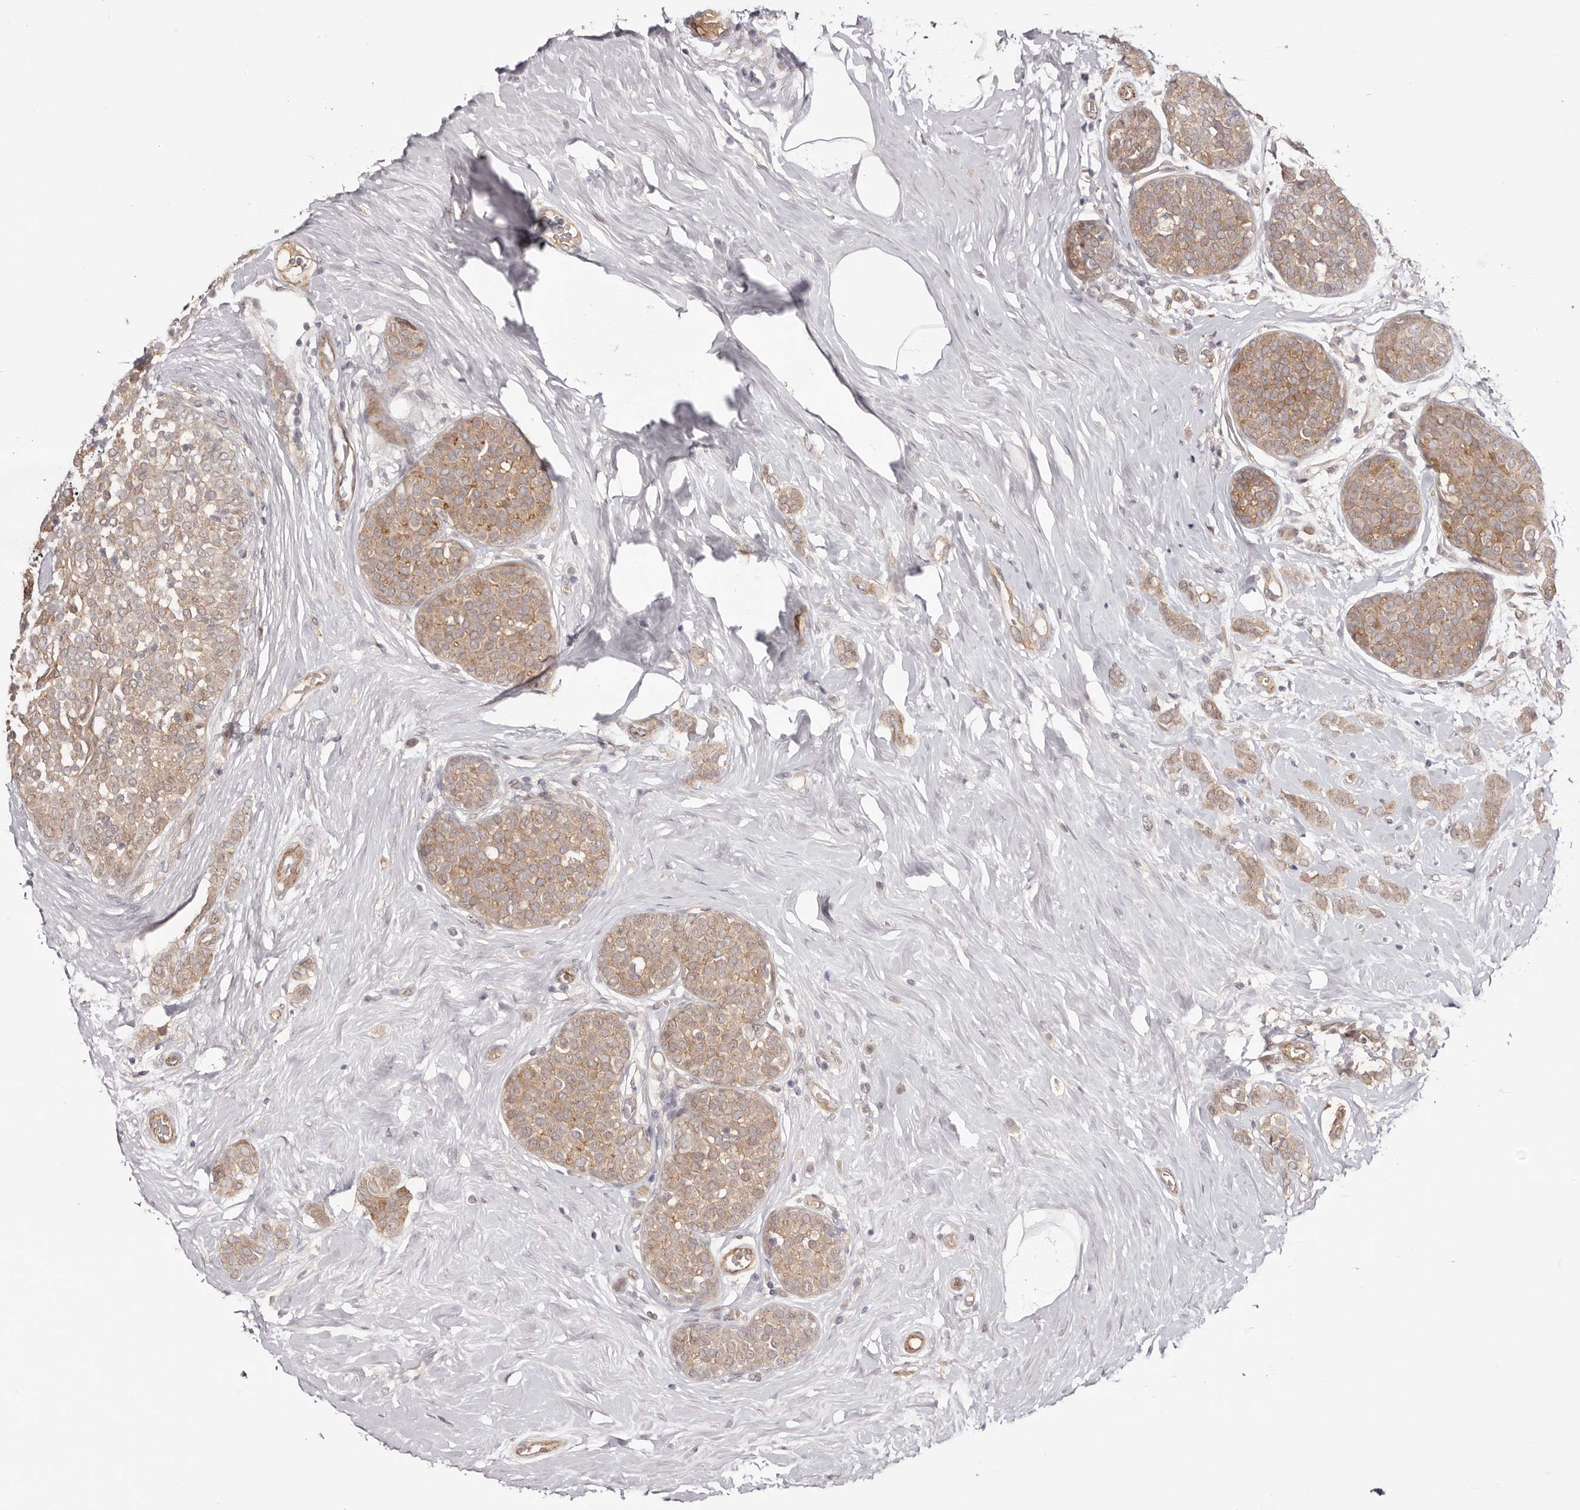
{"staining": {"intensity": "moderate", "quantity": ">75%", "location": "cytoplasmic/membranous"}, "tissue": "breast cancer", "cell_type": "Tumor cells", "image_type": "cancer", "snomed": [{"axis": "morphology", "description": "Lobular carcinoma, in situ"}, {"axis": "morphology", "description": "Lobular carcinoma"}, {"axis": "topography", "description": "Breast"}], "caption": "This micrograph demonstrates breast lobular carcinoma in situ stained with immunohistochemistry (IHC) to label a protein in brown. The cytoplasmic/membranous of tumor cells show moderate positivity for the protein. Nuclei are counter-stained blue.", "gene": "EGR3", "patient": {"sex": "female", "age": 41}}